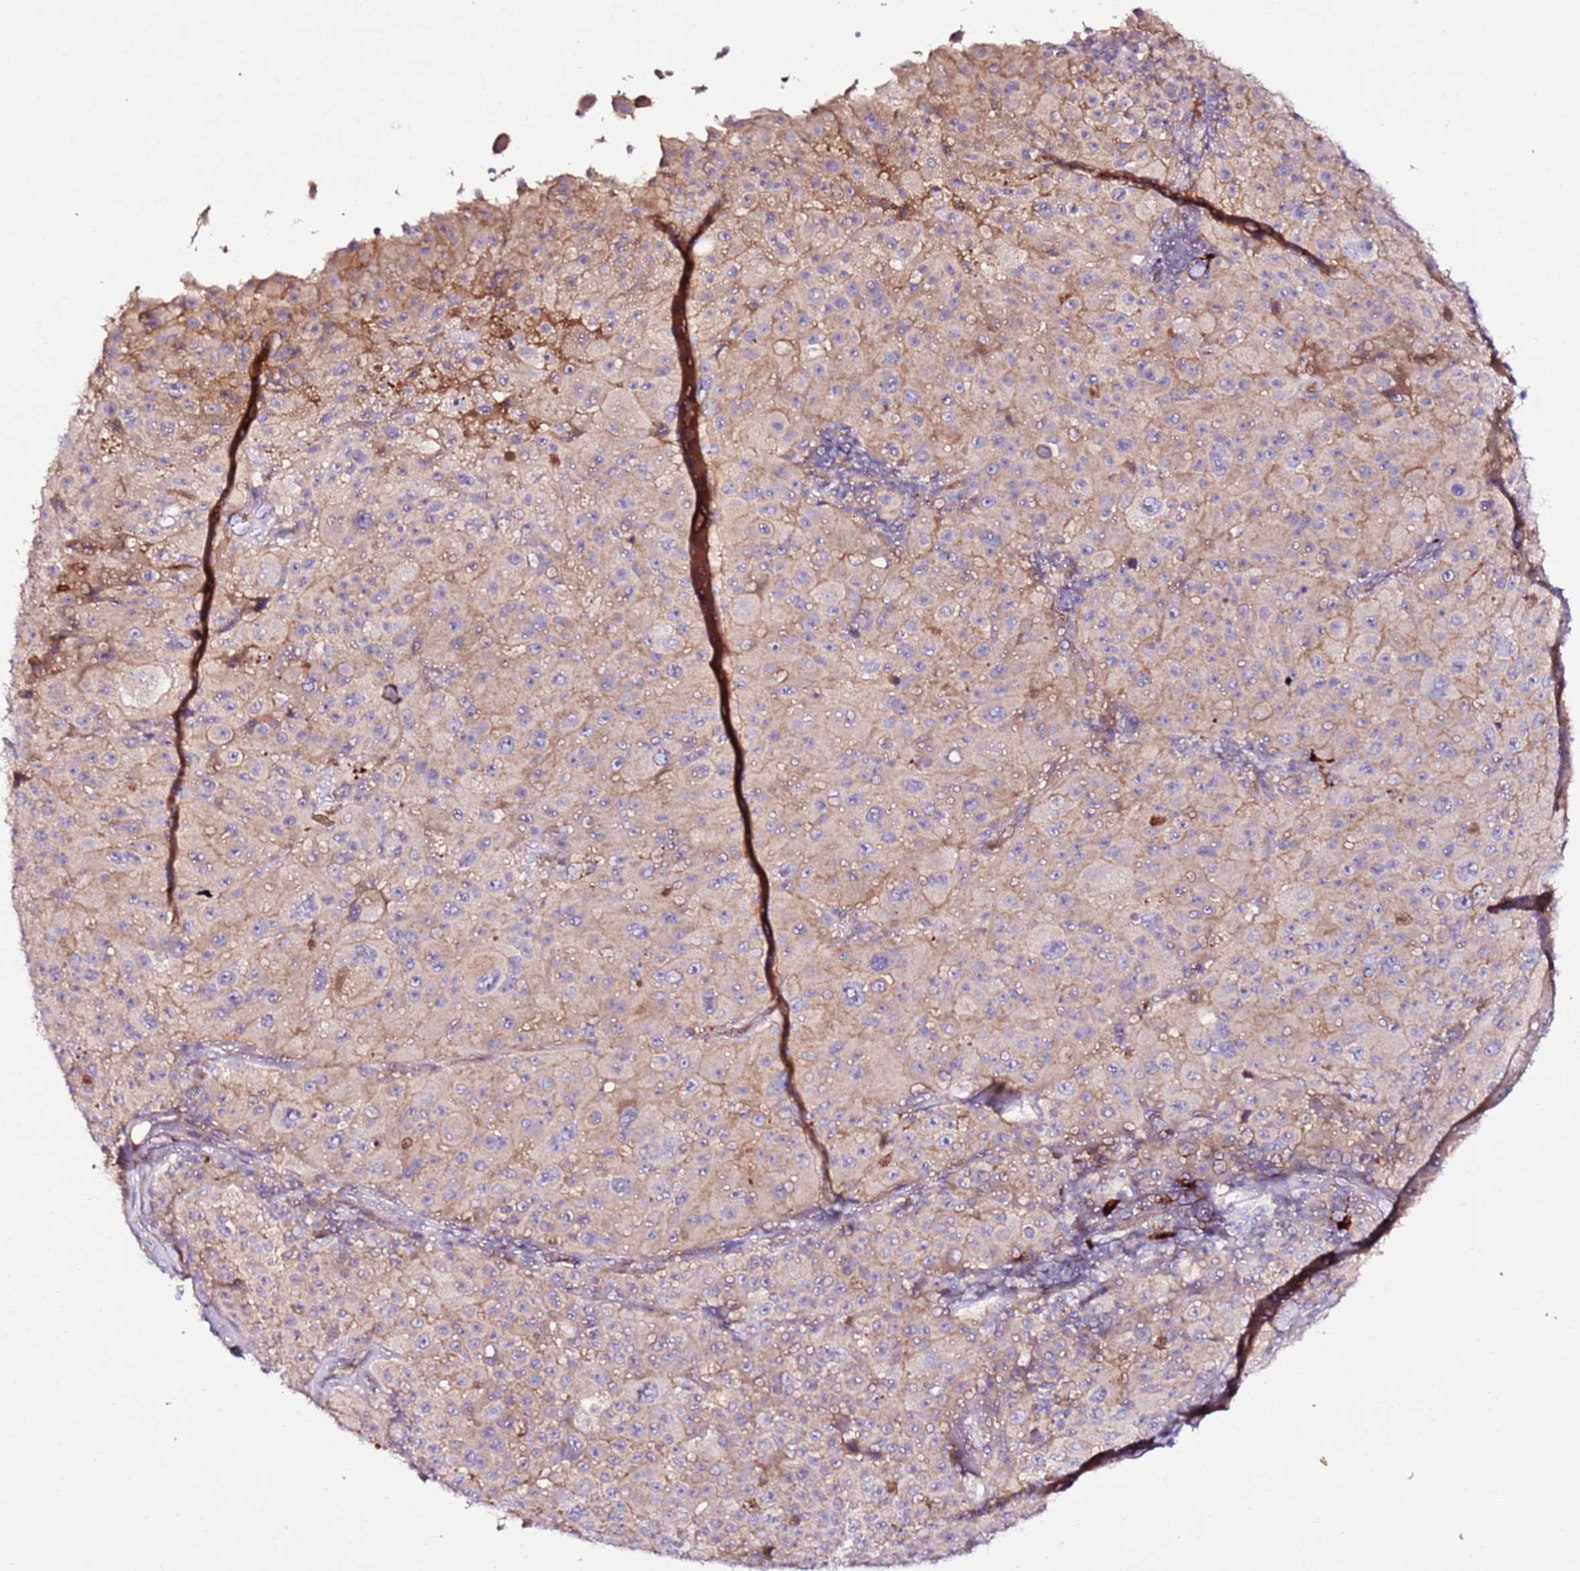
{"staining": {"intensity": "weak", "quantity": "<25%", "location": "cytoplasmic/membranous"}, "tissue": "melanoma", "cell_type": "Tumor cells", "image_type": "cancer", "snomed": [{"axis": "morphology", "description": "Malignant melanoma, Metastatic site"}, {"axis": "topography", "description": "Lymph node"}], "caption": "Immunohistochemistry histopathology image of neoplastic tissue: human malignant melanoma (metastatic site) stained with DAB (3,3'-diaminobenzidine) exhibits no significant protein staining in tumor cells. The staining was performed using DAB (3,3'-diaminobenzidine) to visualize the protein expression in brown, while the nuclei were stained in blue with hematoxylin (Magnification: 20x).", "gene": "FLVCR1", "patient": {"sex": "male", "age": 62}}